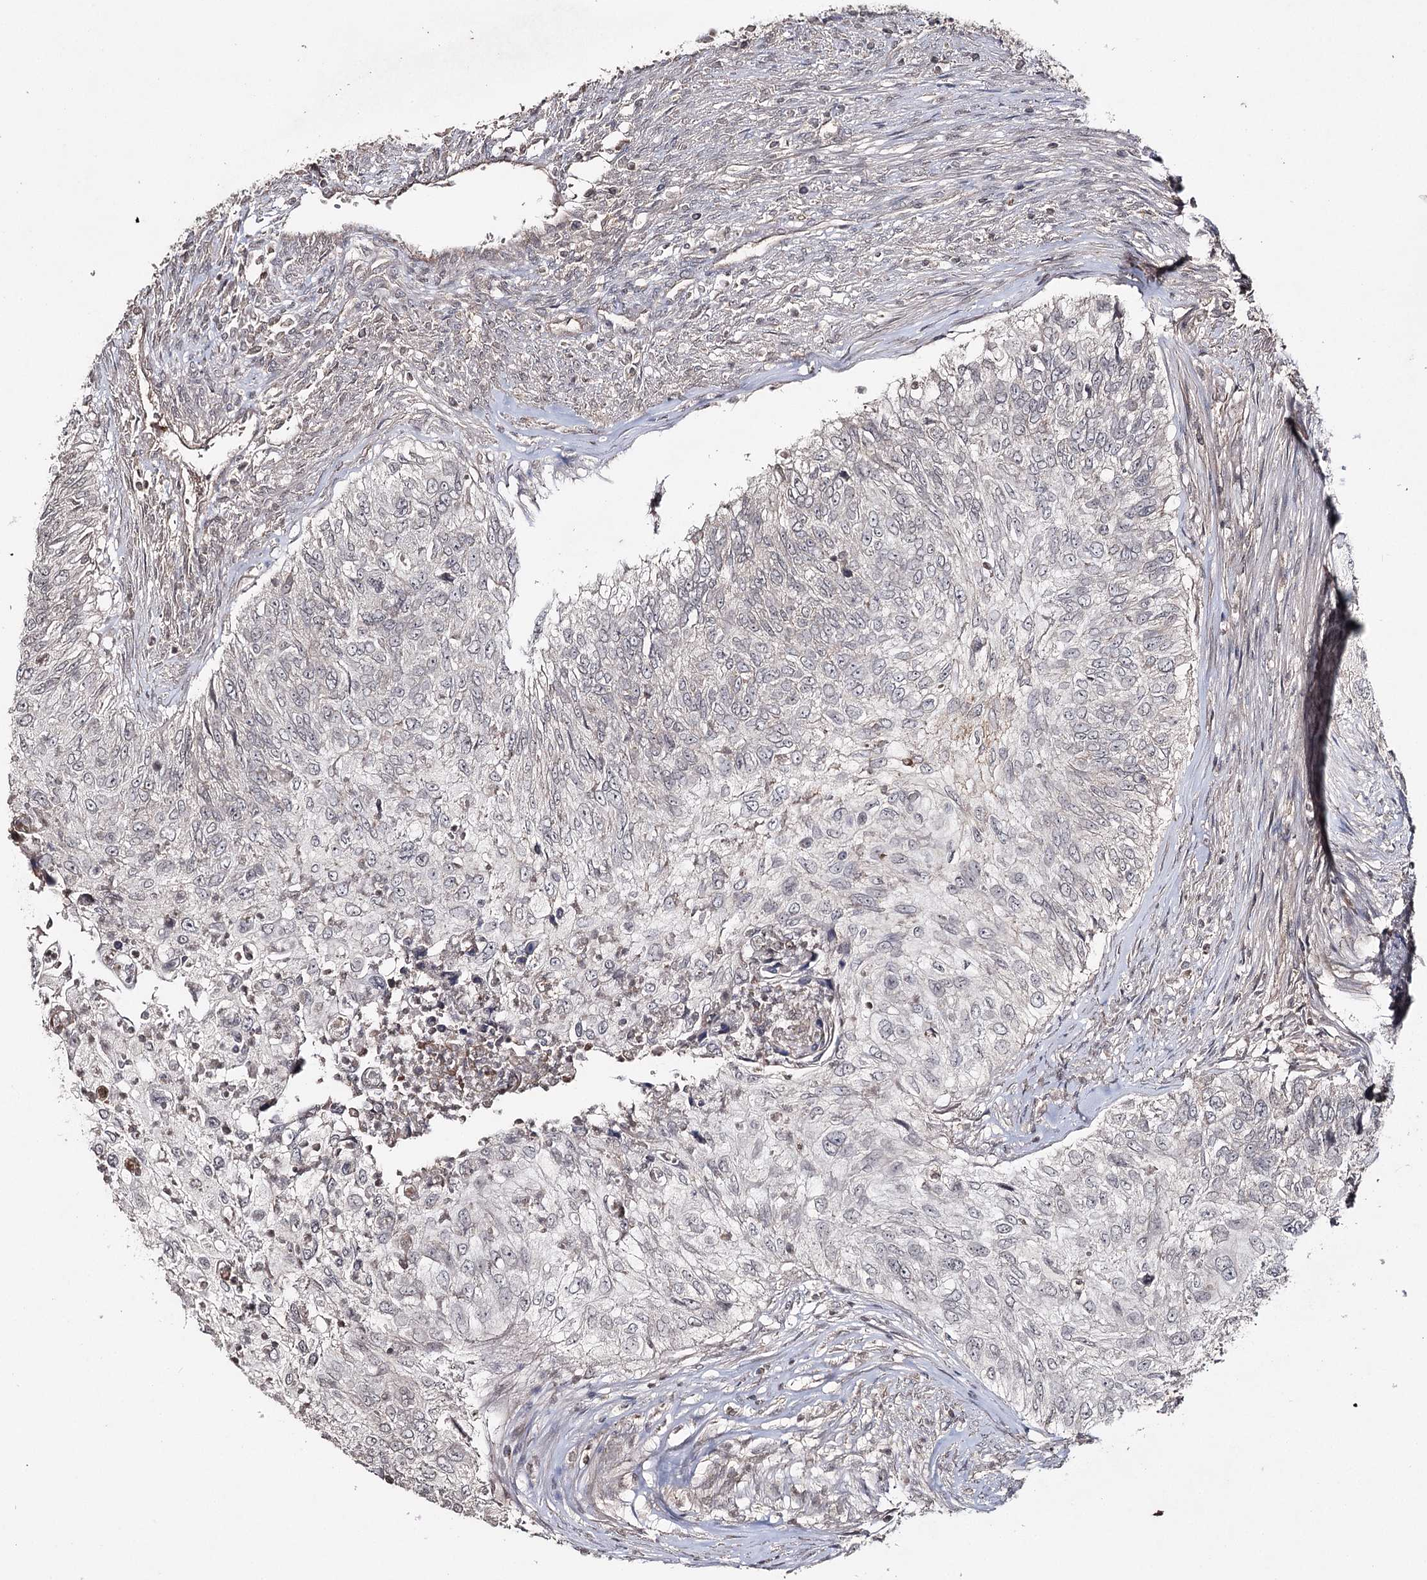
{"staining": {"intensity": "negative", "quantity": "none", "location": "none"}, "tissue": "urothelial cancer", "cell_type": "Tumor cells", "image_type": "cancer", "snomed": [{"axis": "morphology", "description": "Urothelial carcinoma, High grade"}, {"axis": "topography", "description": "Urinary bladder"}], "caption": "Photomicrograph shows no significant protein positivity in tumor cells of high-grade urothelial carcinoma.", "gene": "SYNGR3", "patient": {"sex": "female", "age": 60}}